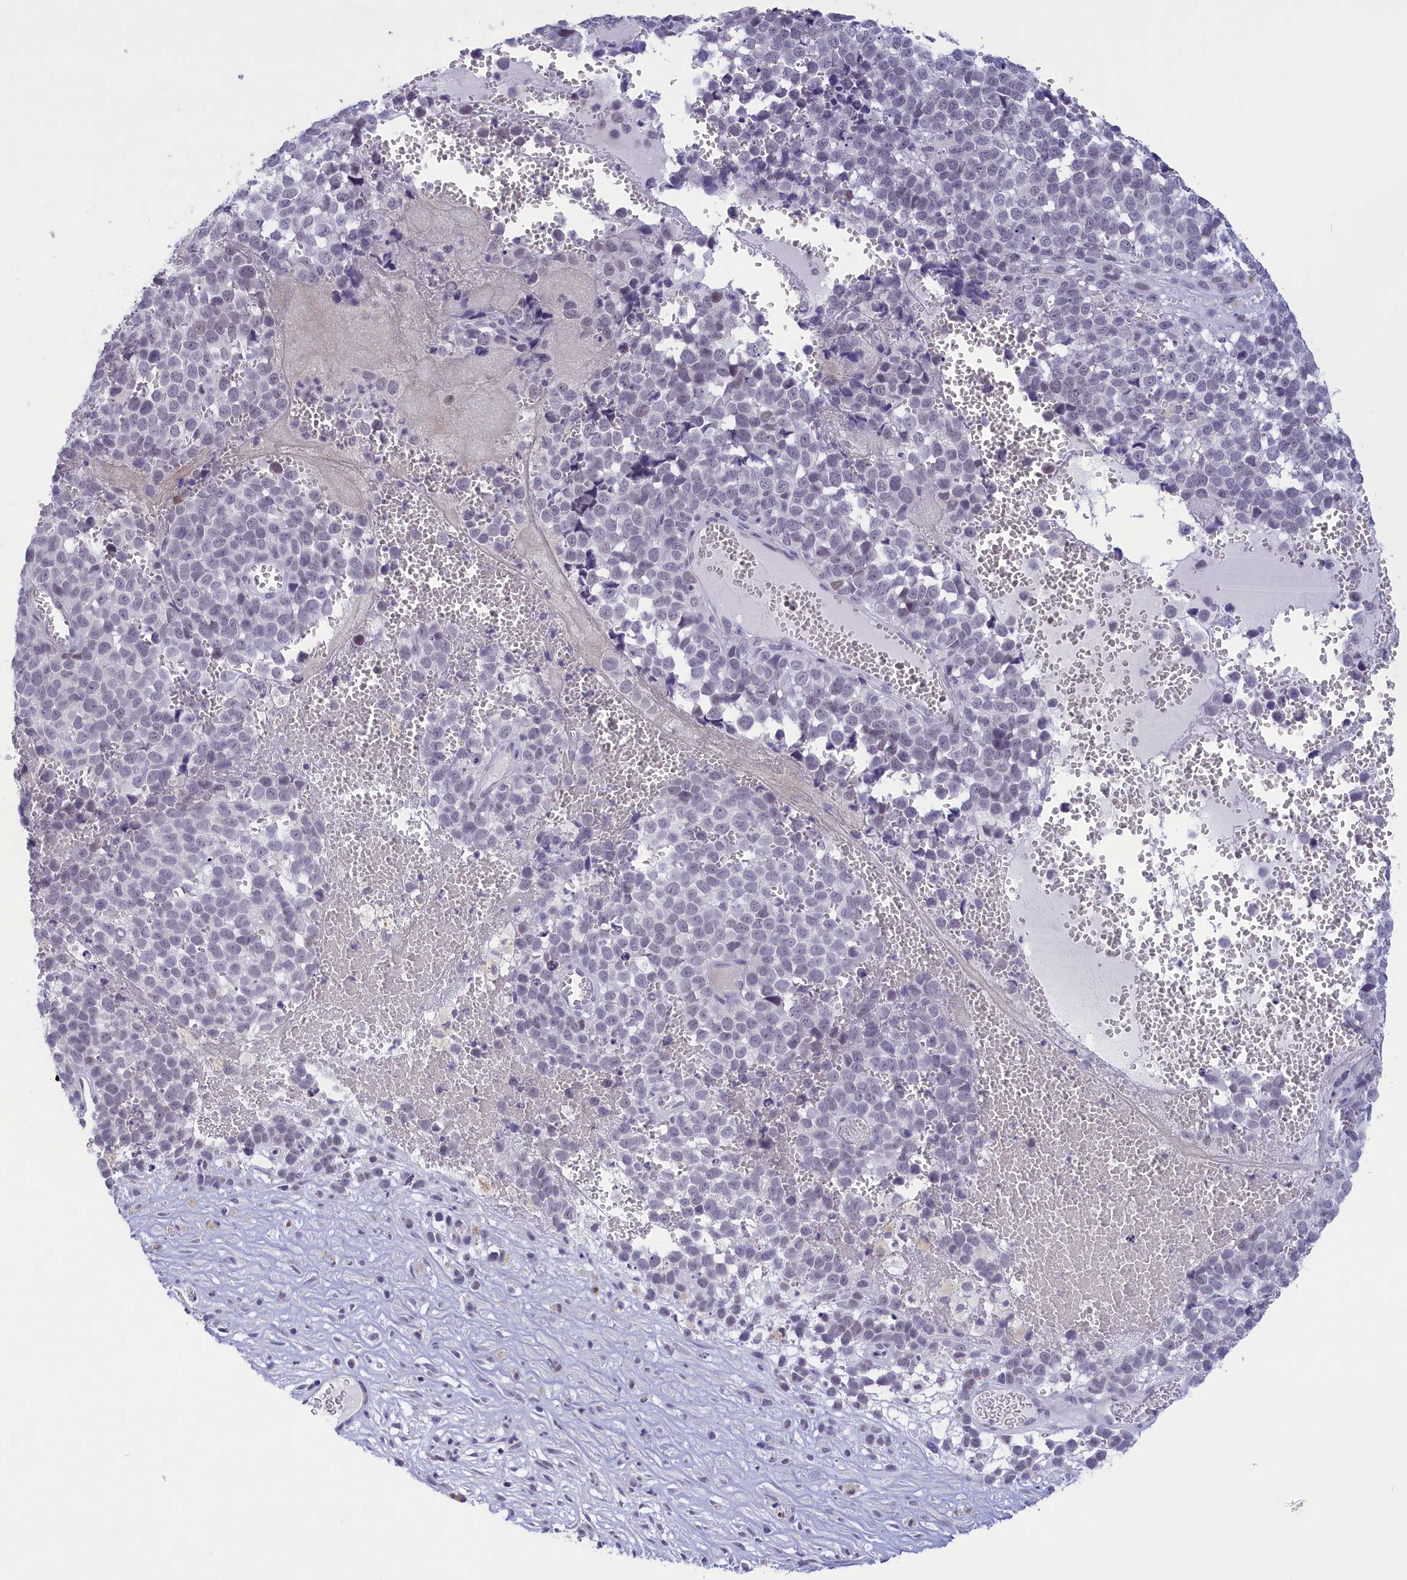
{"staining": {"intensity": "negative", "quantity": "none", "location": "none"}, "tissue": "melanoma", "cell_type": "Tumor cells", "image_type": "cancer", "snomed": [{"axis": "morphology", "description": "Malignant melanoma, NOS"}, {"axis": "topography", "description": "Nose, NOS"}], "caption": "There is no significant expression in tumor cells of melanoma.", "gene": "ELOA2", "patient": {"sex": "female", "age": 48}}